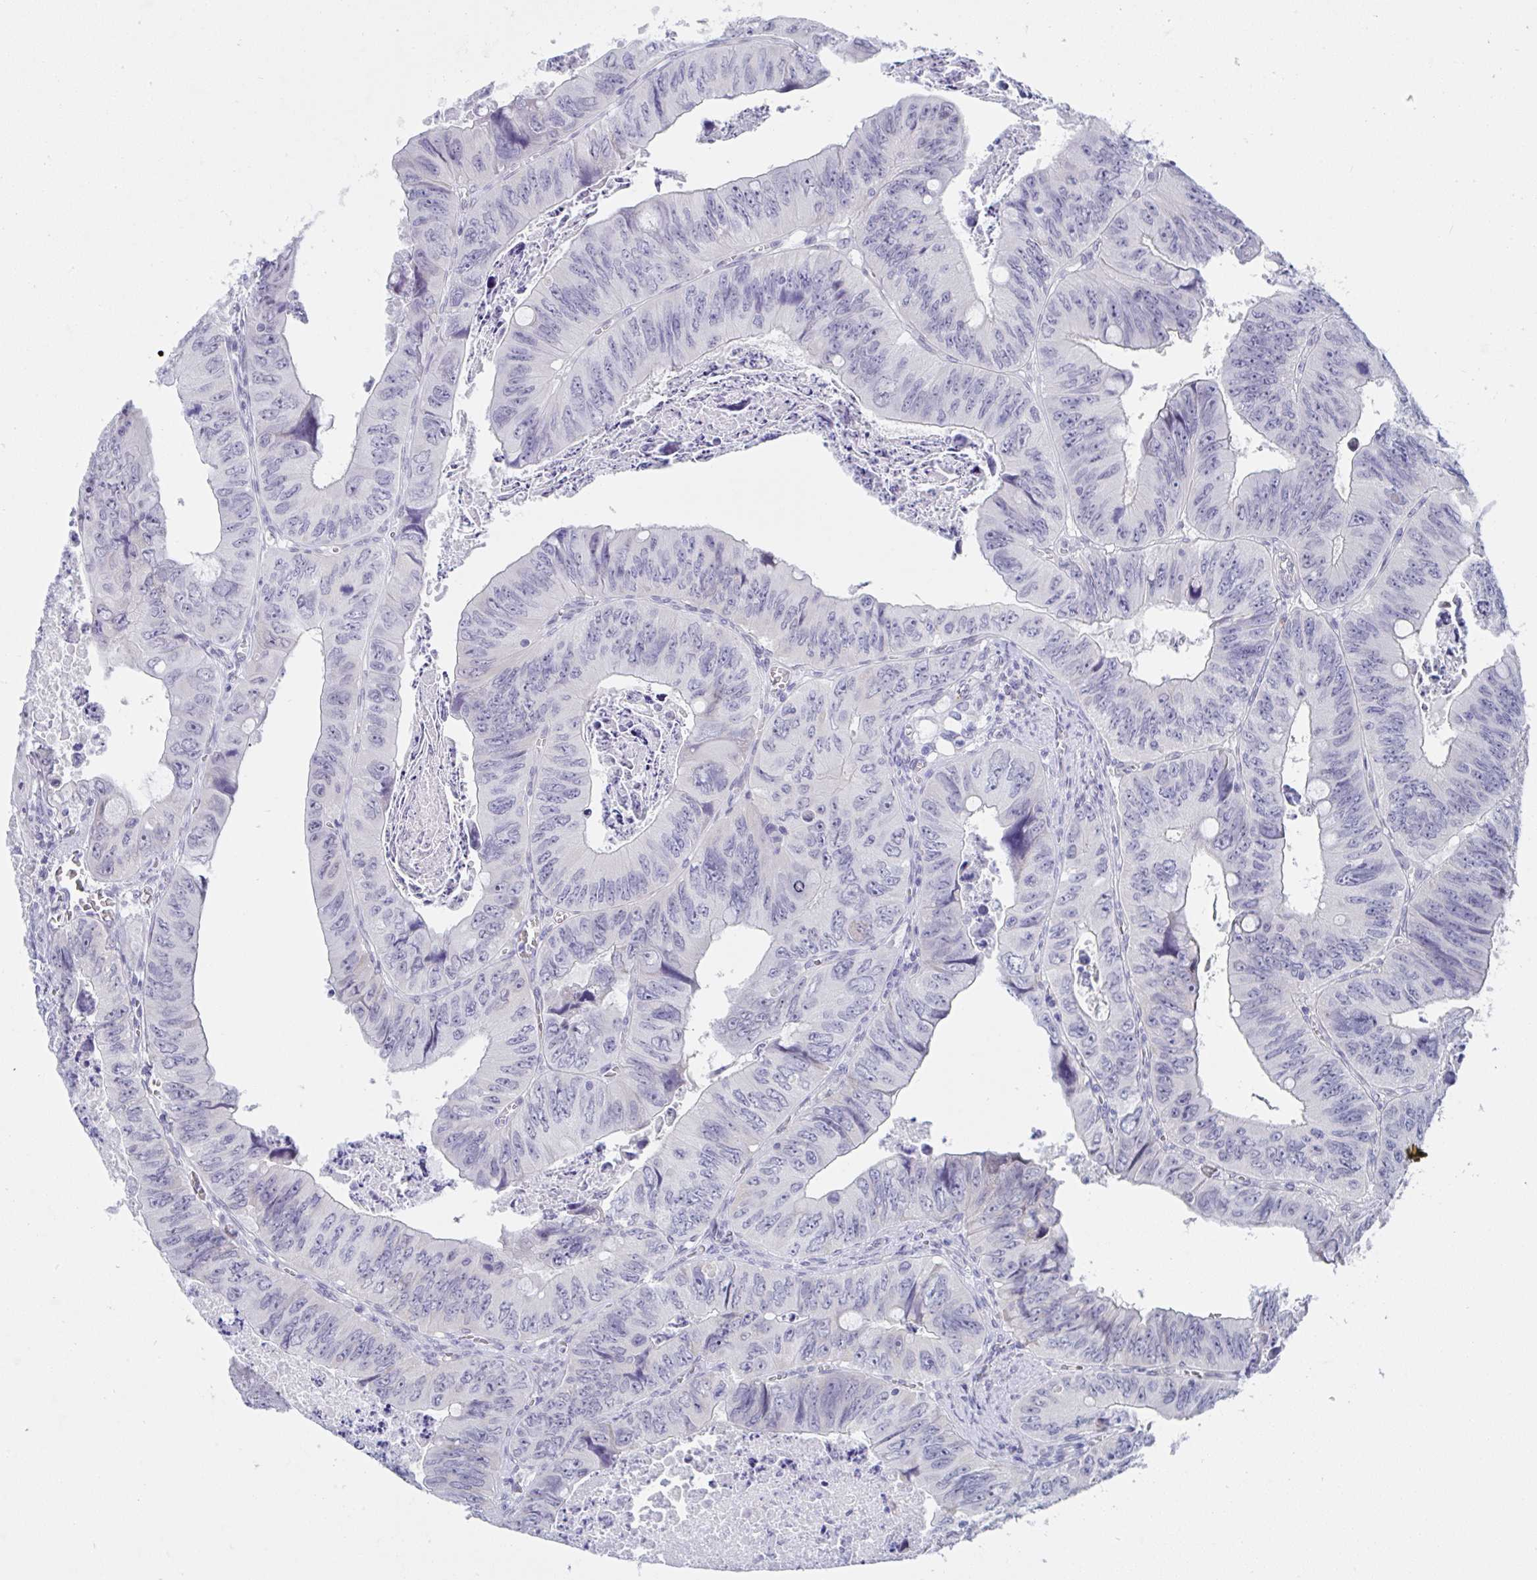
{"staining": {"intensity": "negative", "quantity": "none", "location": "none"}, "tissue": "colorectal cancer", "cell_type": "Tumor cells", "image_type": "cancer", "snomed": [{"axis": "morphology", "description": "Adenocarcinoma, NOS"}, {"axis": "topography", "description": "Colon"}], "caption": "The micrograph displays no significant positivity in tumor cells of colorectal cancer.", "gene": "MFSD4A", "patient": {"sex": "female", "age": 84}}